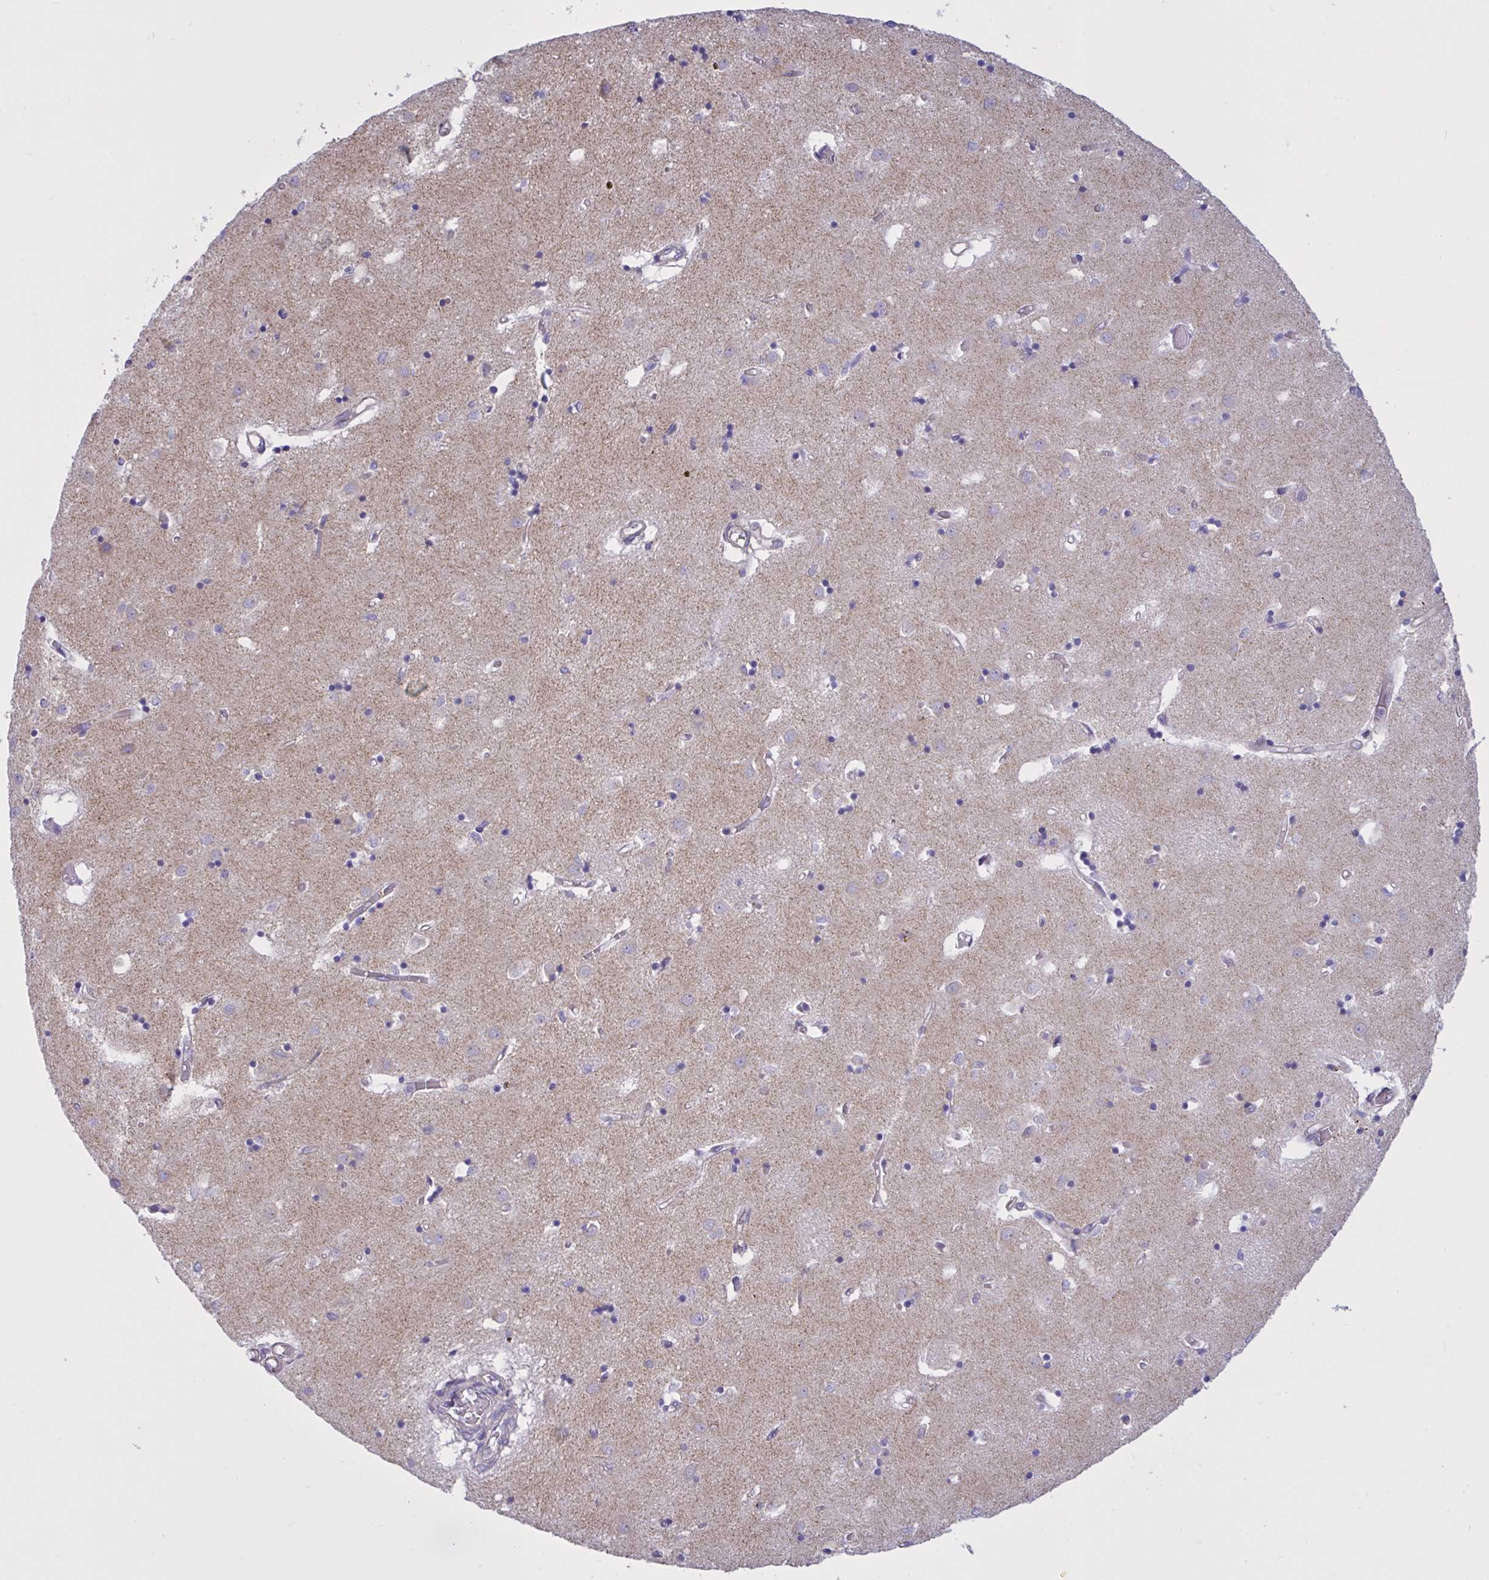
{"staining": {"intensity": "moderate", "quantity": "<25%", "location": "cytoplasmic/membranous"}, "tissue": "caudate", "cell_type": "Glial cells", "image_type": "normal", "snomed": [{"axis": "morphology", "description": "Normal tissue, NOS"}, {"axis": "topography", "description": "Lateral ventricle wall"}], "caption": "A high-resolution photomicrograph shows immunohistochemistry staining of normal caudate, which exhibits moderate cytoplasmic/membranous expression in approximately <25% of glial cells.", "gene": "SLC66A1", "patient": {"sex": "male", "age": 70}}